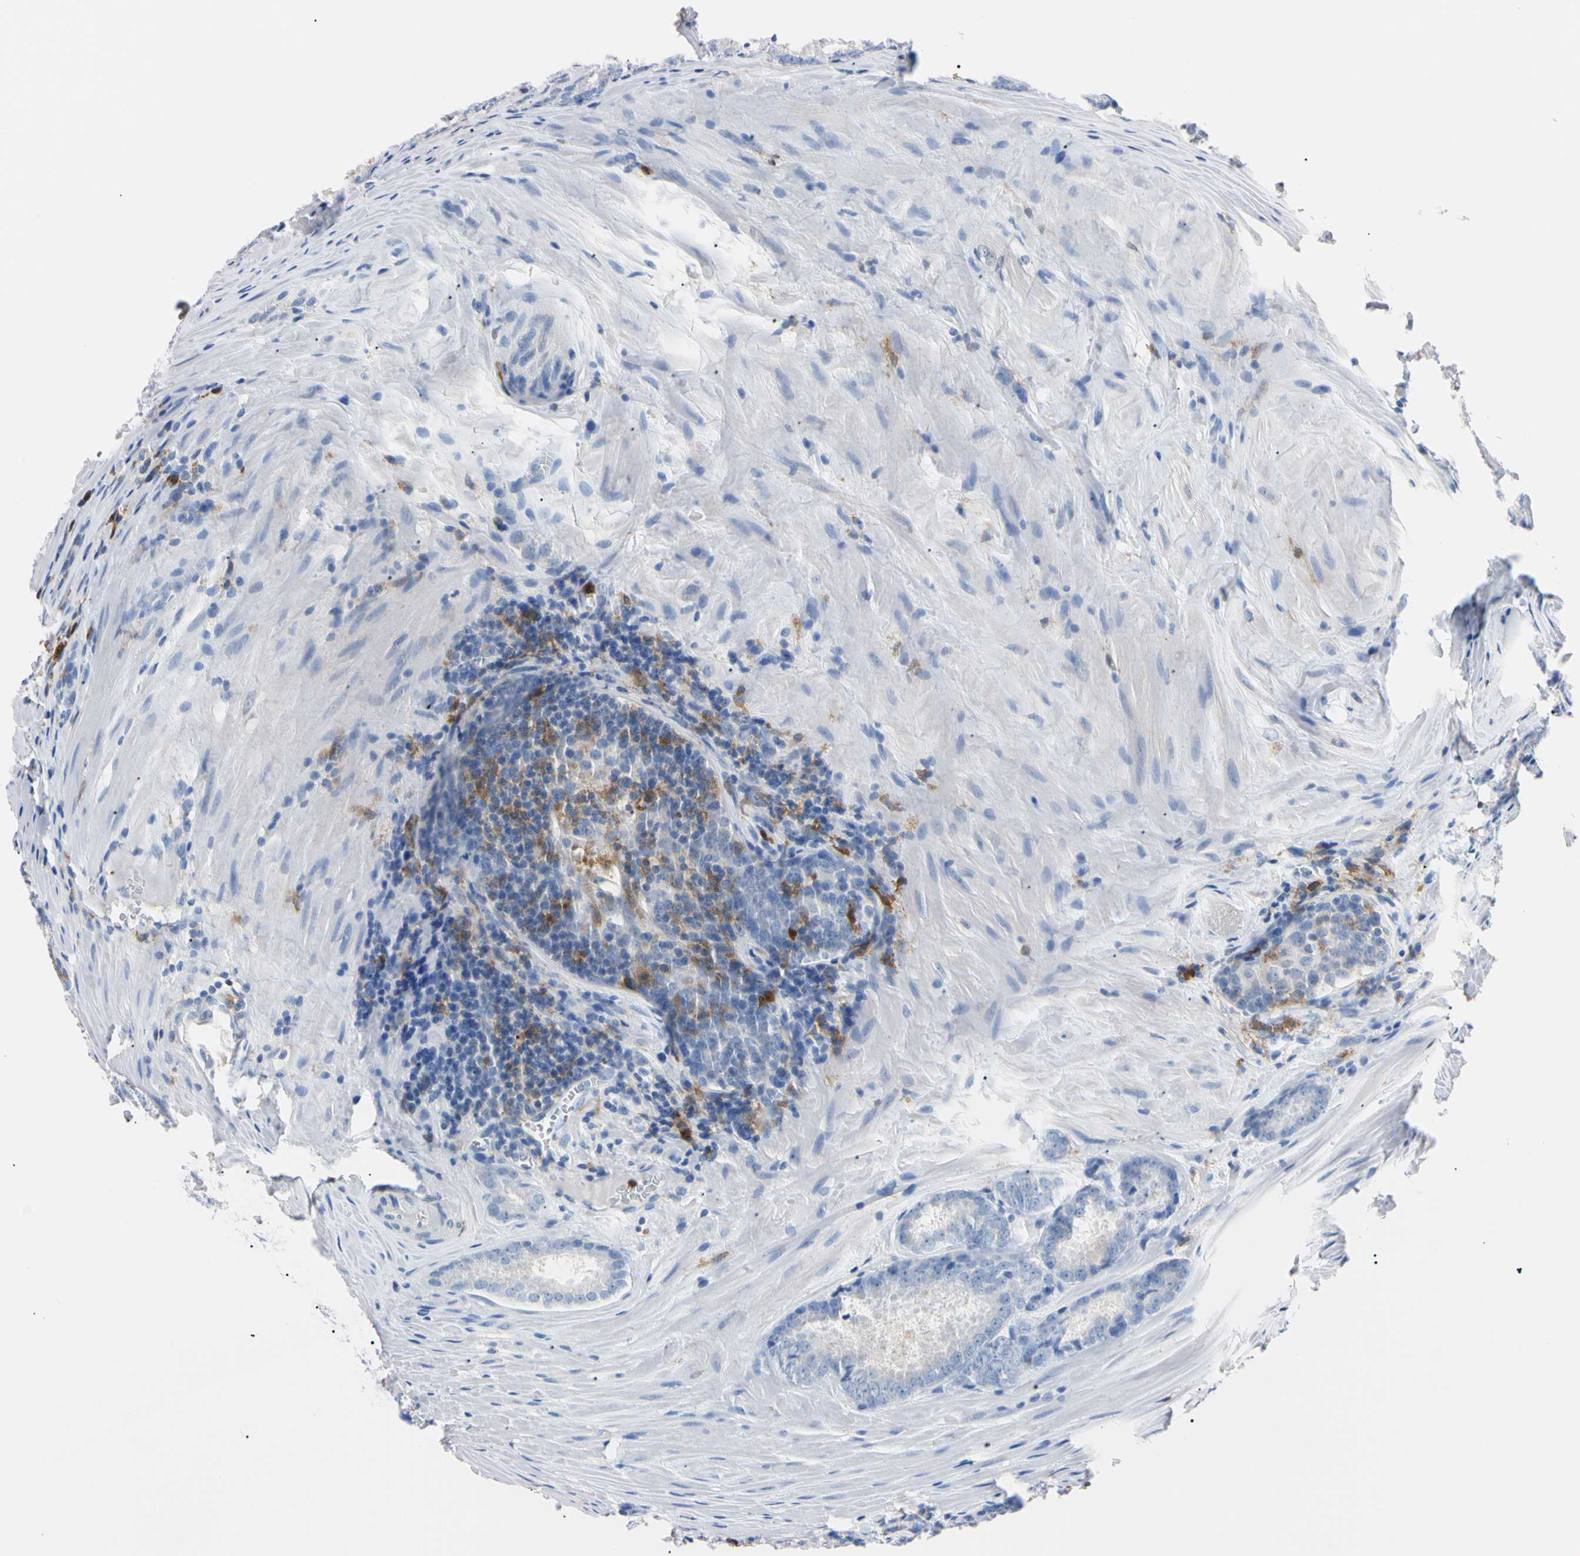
{"staining": {"intensity": "negative", "quantity": "none", "location": "none"}, "tissue": "prostate cancer", "cell_type": "Tumor cells", "image_type": "cancer", "snomed": [{"axis": "morphology", "description": "Adenocarcinoma, Low grade"}, {"axis": "topography", "description": "Prostate"}], "caption": "Human adenocarcinoma (low-grade) (prostate) stained for a protein using immunohistochemistry (IHC) exhibits no positivity in tumor cells.", "gene": "NCF4", "patient": {"sex": "male", "age": 64}}